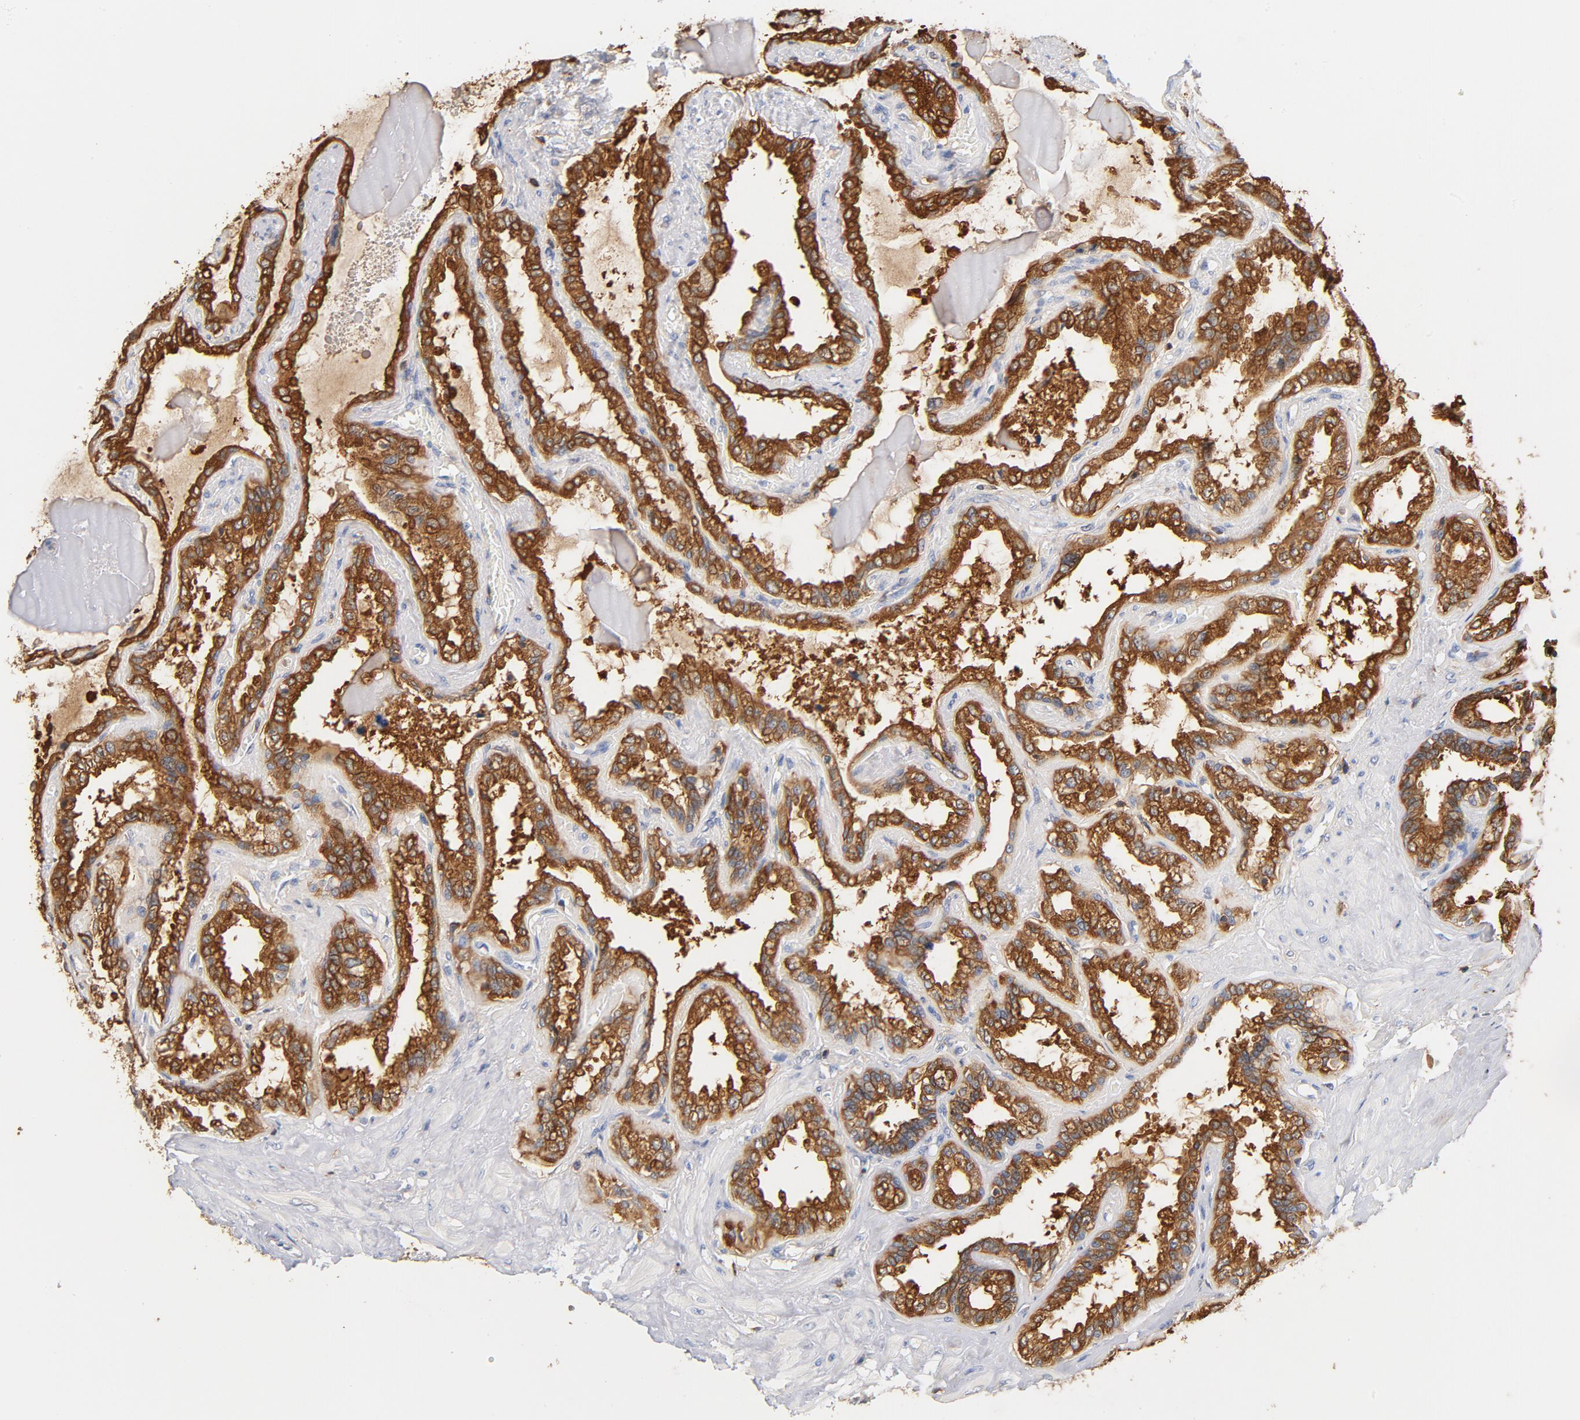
{"staining": {"intensity": "strong", "quantity": ">75%", "location": "cytoplasmic/membranous"}, "tissue": "seminal vesicle", "cell_type": "Glandular cells", "image_type": "normal", "snomed": [{"axis": "morphology", "description": "Normal tissue, NOS"}, {"axis": "morphology", "description": "Inflammation, NOS"}, {"axis": "topography", "description": "Urinary bladder"}, {"axis": "topography", "description": "Prostate"}, {"axis": "topography", "description": "Seminal veicle"}], "caption": "Strong cytoplasmic/membranous protein staining is seen in about >75% of glandular cells in seminal vesicle. (Brightfield microscopy of DAB IHC at high magnification).", "gene": "EZR", "patient": {"sex": "male", "age": 82}}